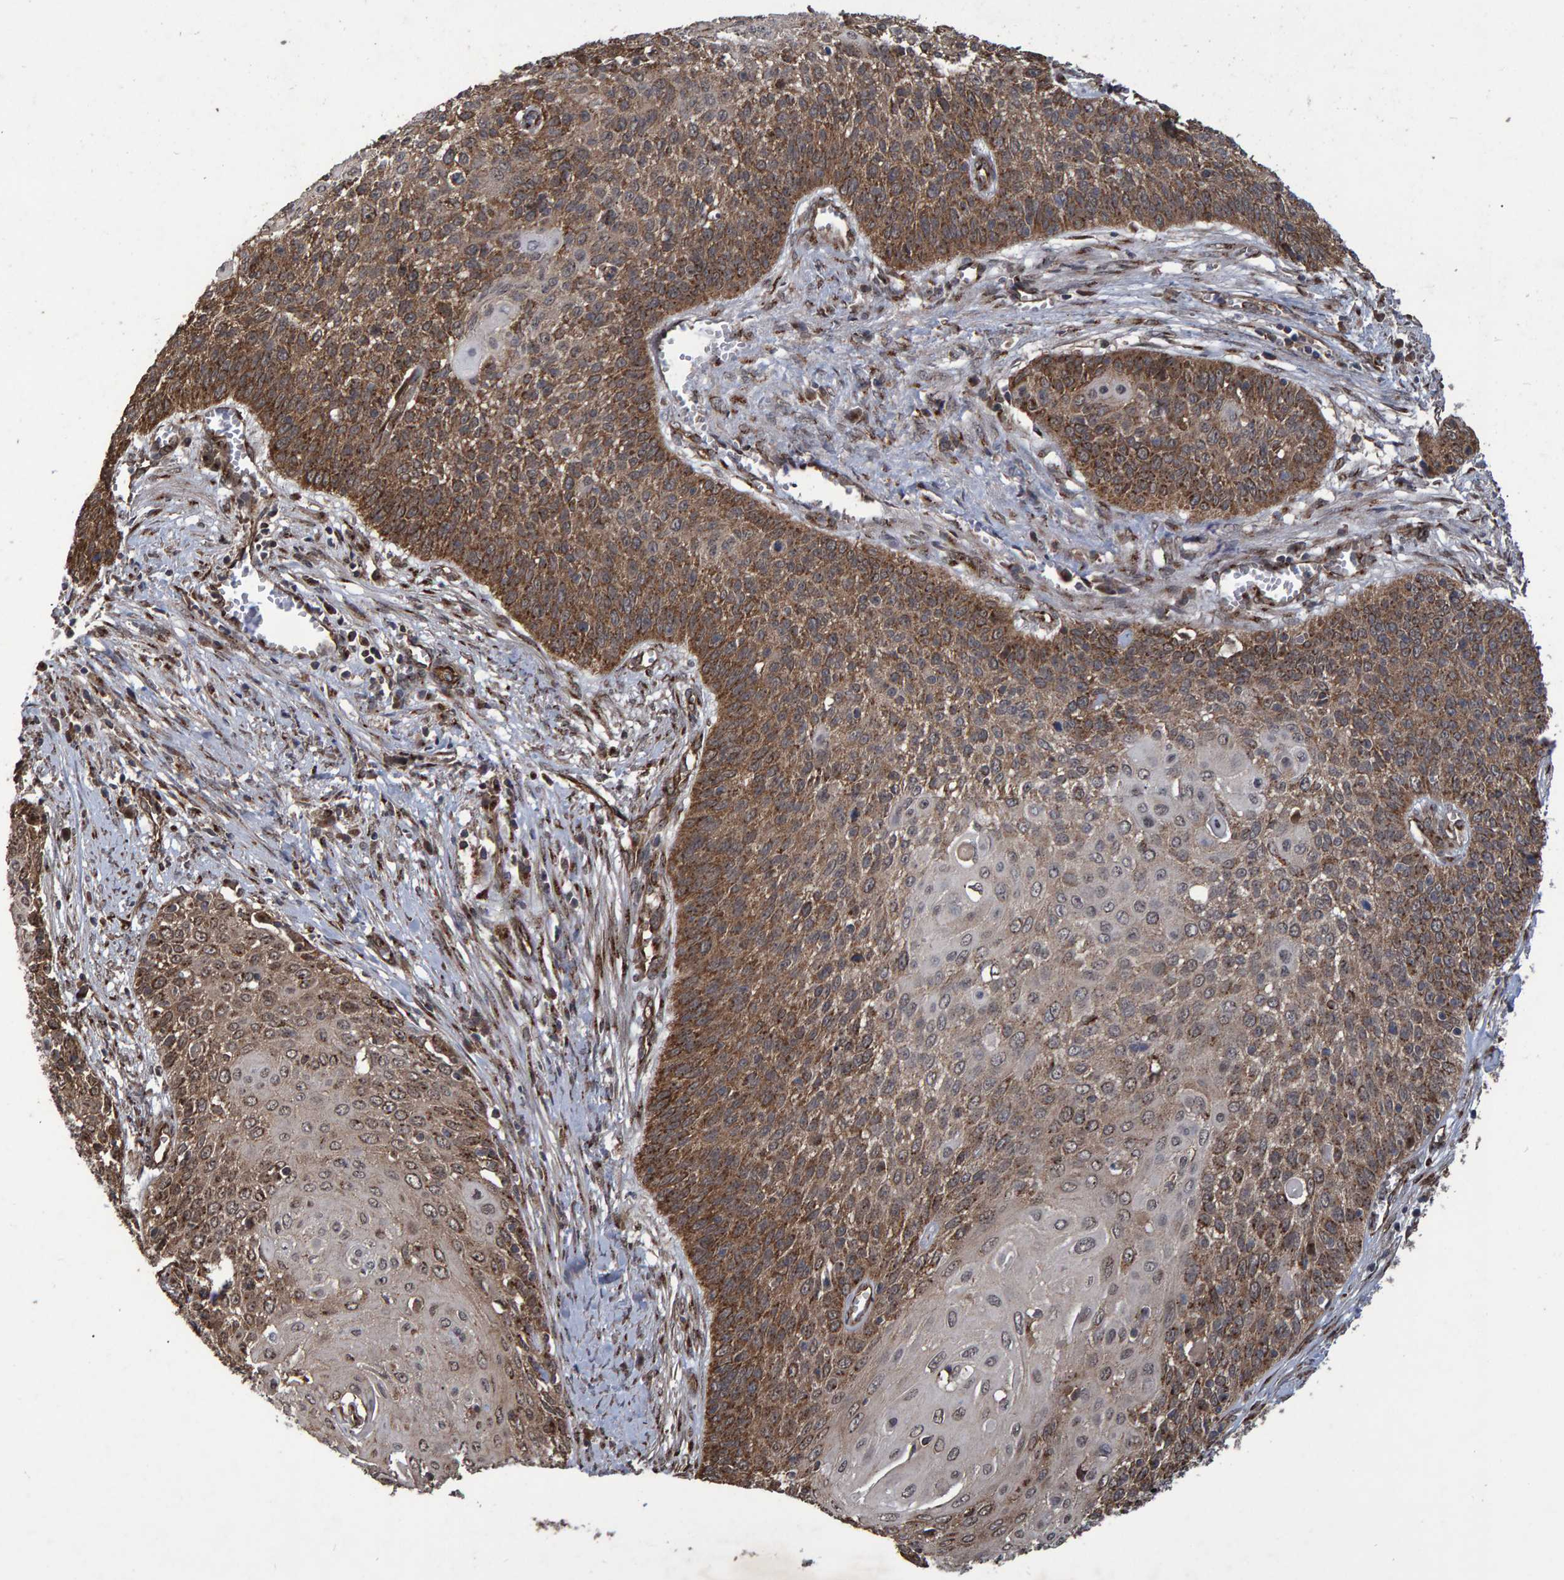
{"staining": {"intensity": "moderate", "quantity": ">75%", "location": "cytoplasmic/membranous"}, "tissue": "cervical cancer", "cell_type": "Tumor cells", "image_type": "cancer", "snomed": [{"axis": "morphology", "description": "Squamous cell carcinoma, NOS"}, {"axis": "topography", "description": "Cervix"}], "caption": "Tumor cells display medium levels of moderate cytoplasmic/membranous expression in approximately >75% of cells in human squamous cell carcinoma (cervical). (DAB (3,3'-diaminobenzidine) = brown stain, brightfield microscopy at high magnification).", "gene": "TRIM68", "patient": {"sex": "female", "age": 39}}